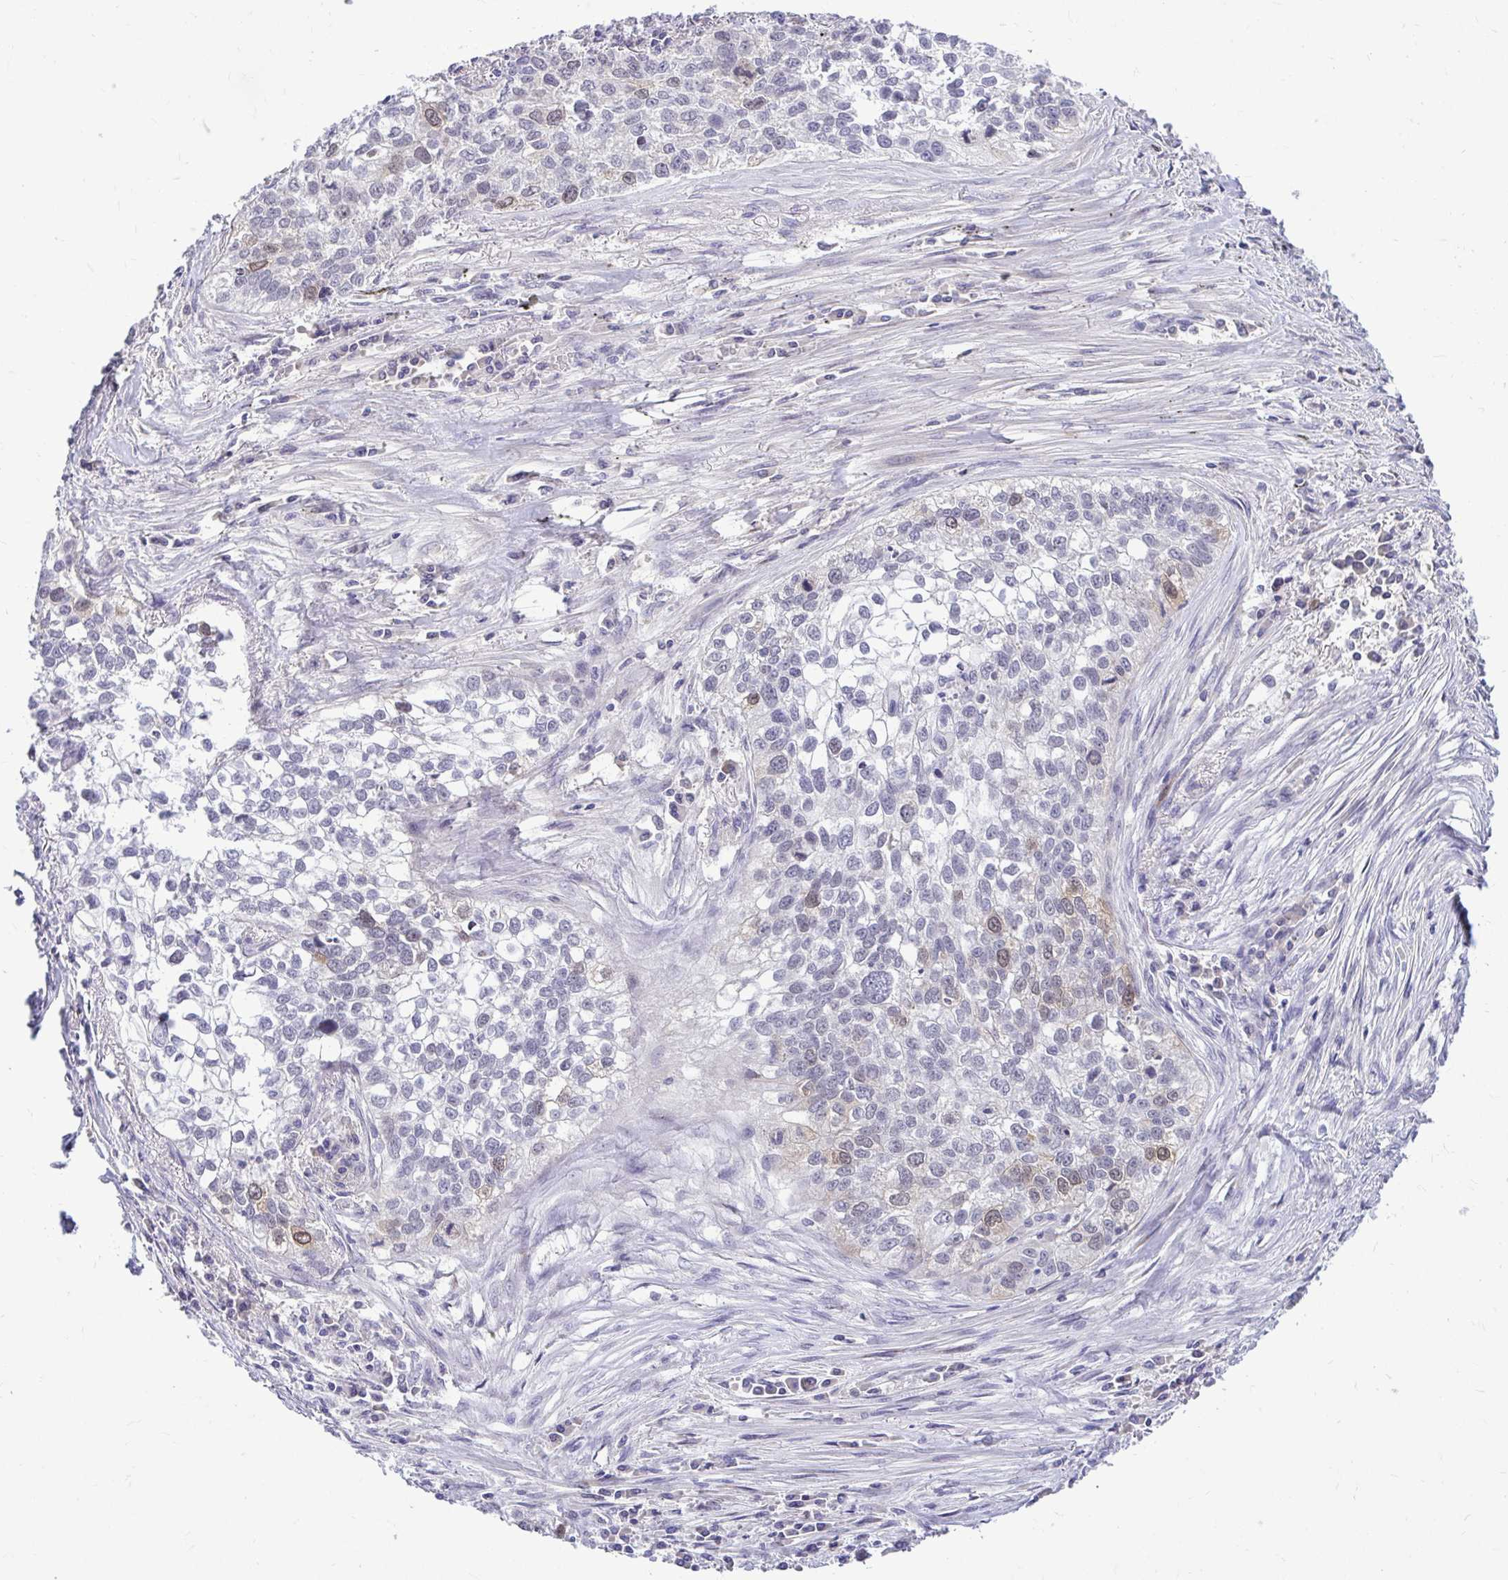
{"staining": {"intensity": "weak", "quantity": "<25%", "location": "nuclear"}, "tissue": "lung cancer", "cell_type": "Tumor cells", "image_type": "cancer", "snomed": [{"axis": "morphology", "description": "Squamous cell carcinoma, NOS"}, {"axis": "topography", "description": "Lung"}], "caption": "High power microscopy photomicrograph of an IHC photomicrograph of lung cancer, revealing no significant staining in tumor cells. (DAB IHC visualized using brightfield microscopy, high magnification).", "gene": "CDC20", "patient": {"sex": "male", "age": 74}}